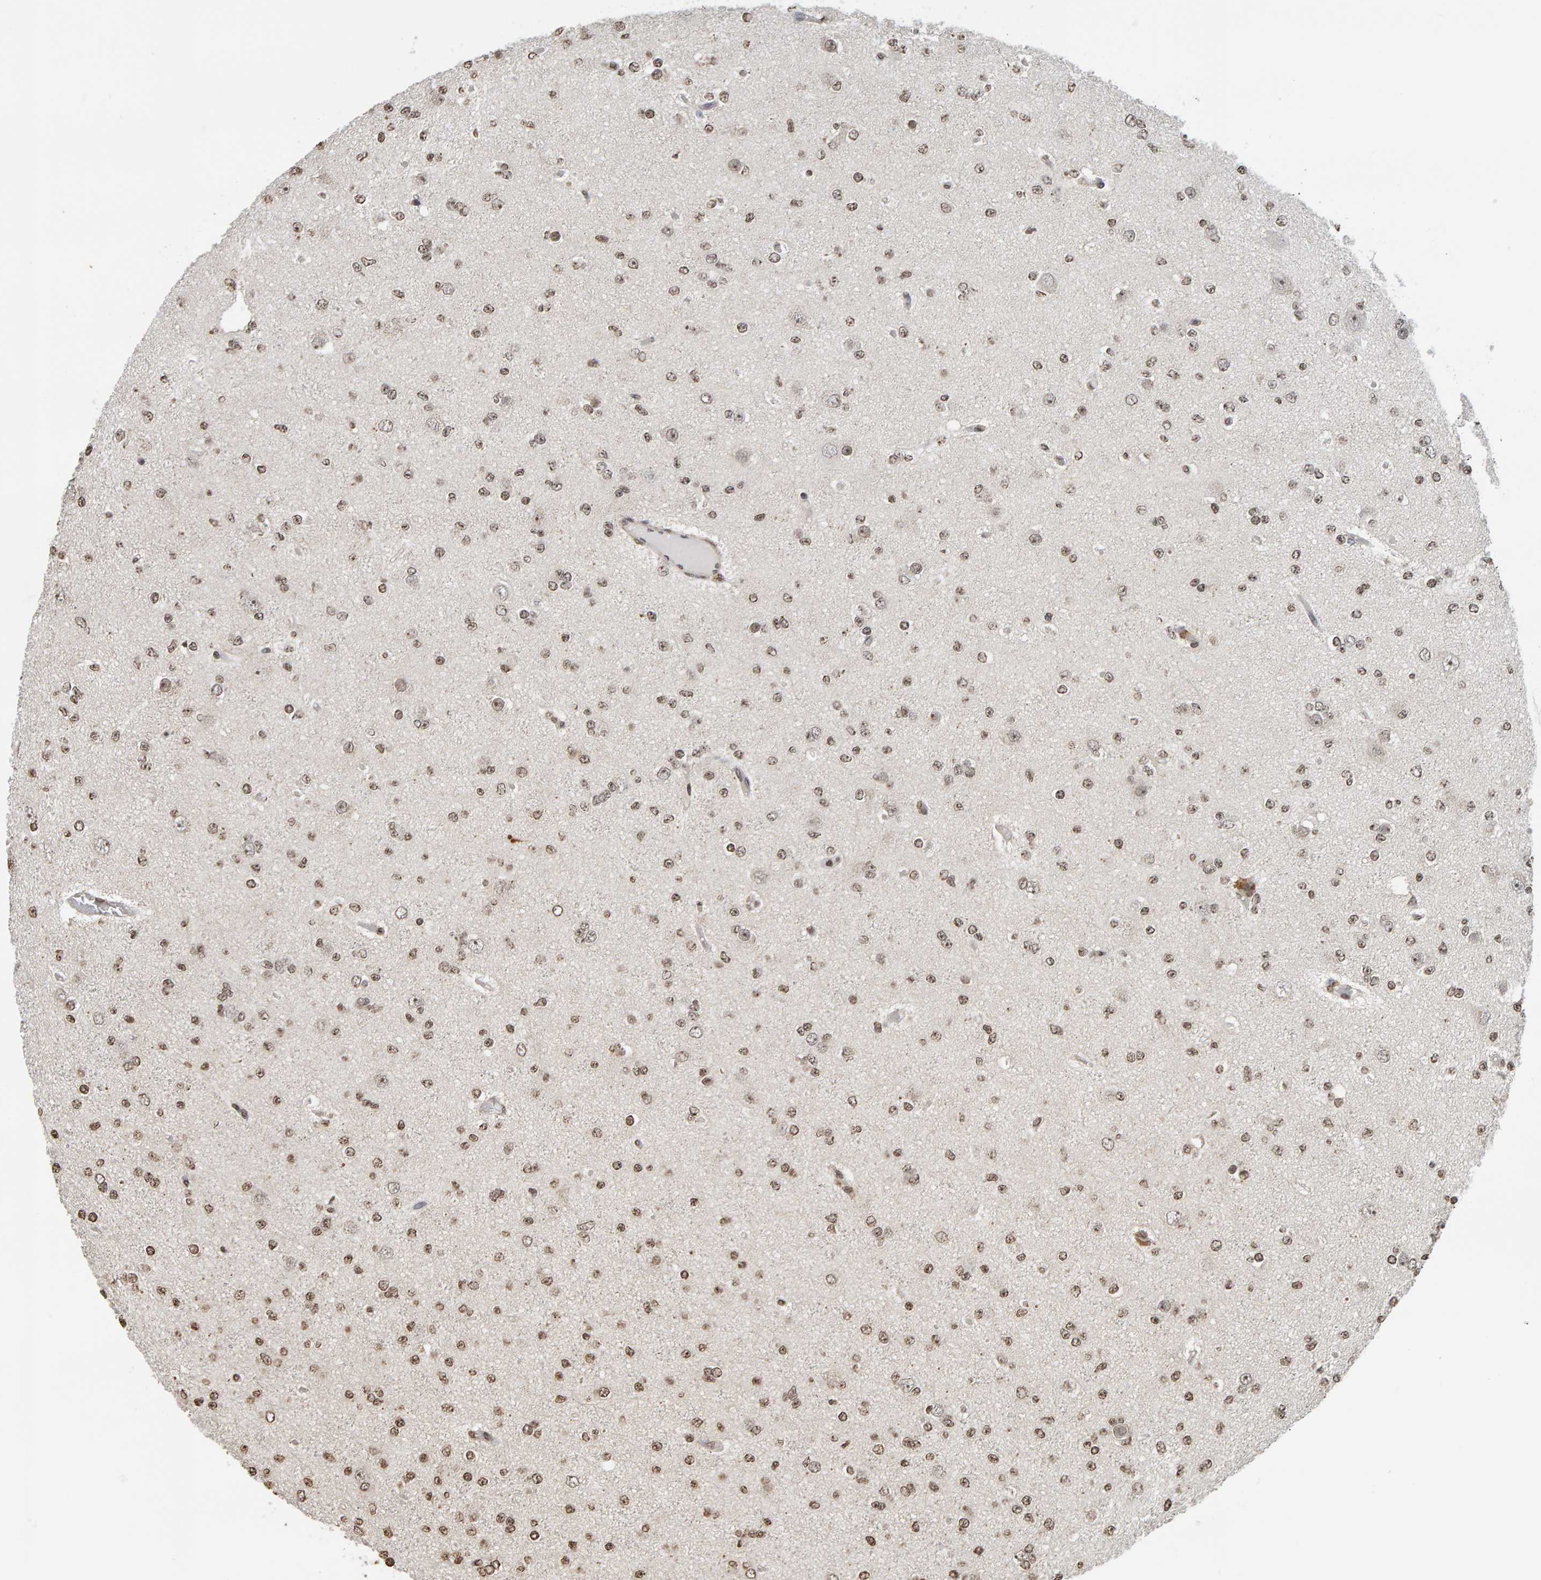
{"staining": {"intensity": "moderate", "quantity": ">75%", "location": "nuclear"}, "tissue": "glioma", "cell_type": "Tumor cells", "image_type": "cancer", "snomed": [{"axis": "morphology", "description": "Glioma, malignant, Low grade"}, {"axis": "topography", "description": "Brain"}], "caption": "The micrograph reveals a brown stain indicating the presence of a protein in the nuclear of tumor cells in glioma. The staining was performed using DAB, with brown indicating positive protein expression. Nuclei are stained blue with hematoxylin.", "gene": "AFF4", "patient": {"sex": "female", "age": 22}}